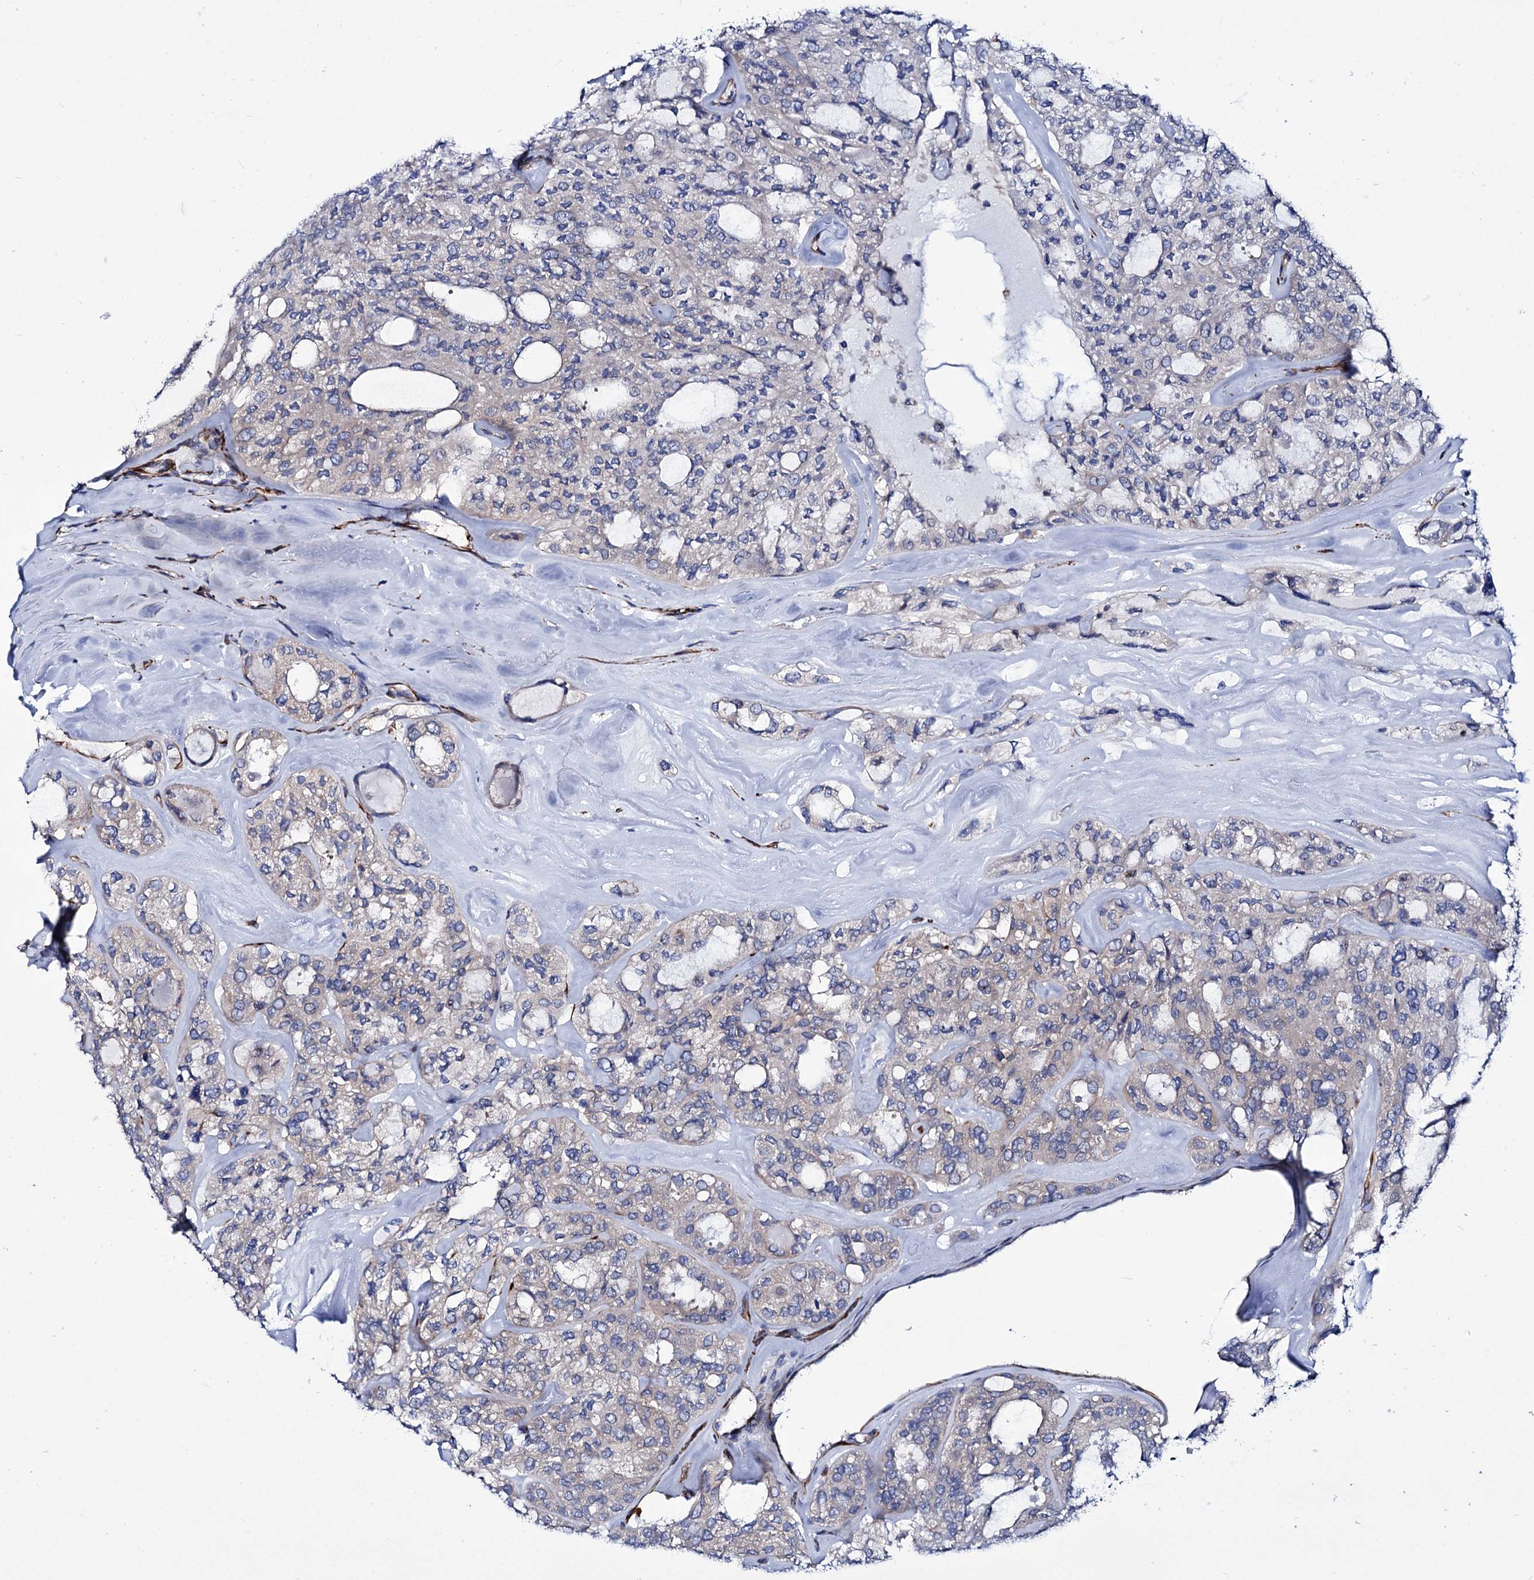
{"staining": {"intensity": "weak", "quantity": "<25%", "location": "cytoplasmic/membranous"}, "tissue": "thyroid cancer", "cell_type": "Tumor cells", "image_type": "cancer", "snomed": [{"axis": "morphology", "description": "Follicular adenoma carcinoma, NOS"}, {"axis": "topography", "description": "Thyroid gland"}], "caption": "This is an IHC photomicrograph of human follicular adenoma carcinoma (thyroid). There is no expression in tumor cells.", "gene": "AXL", "patient": {"sex": "male", "age": 75}}